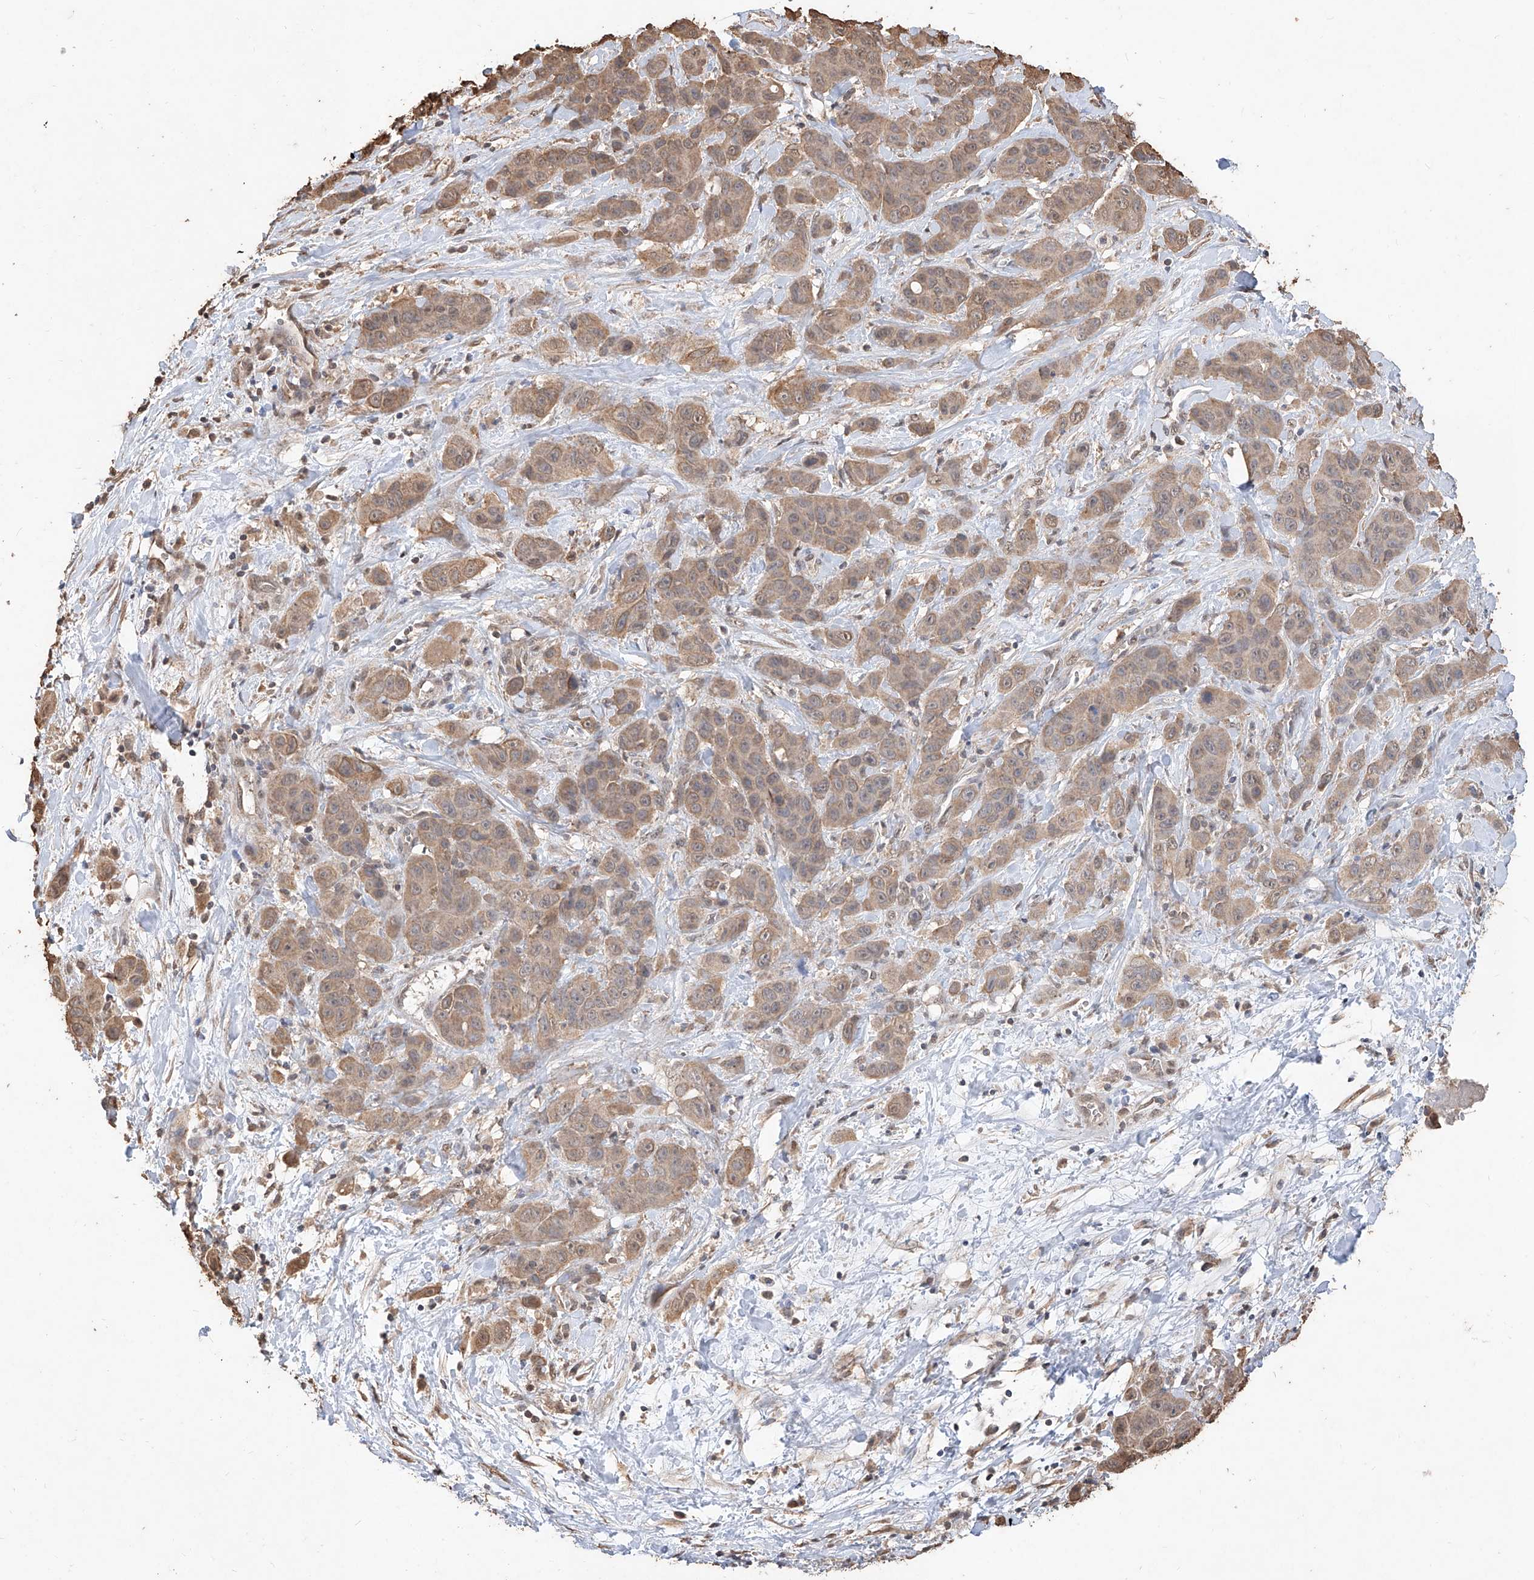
{"staining": {"intensity": "moderate", "quantity": ">75%", "location": "cytoplasmic/membranous"}, "tissue": "liver cancer", "cell_type": "Tumor cells", "image_type": "cancer", "snomed": [{"axis": "morphology", "description": "Cholangiocarcinoma"}, {"axis": "topography", "description": "Liver"}], "caption": "Immunohistochemical staining of liver cancer (cholangiocarcinoma) reveals moderate cytoplasmic/membranous protein positivity in approximately >75% of tumor cells. (Stains: DAB in brown, nuclei in blue, Microscopy: brightfield microscopy at high magnification).", "gene": "ELOVL1", "patient": {"sex": "female", "age": 52}}